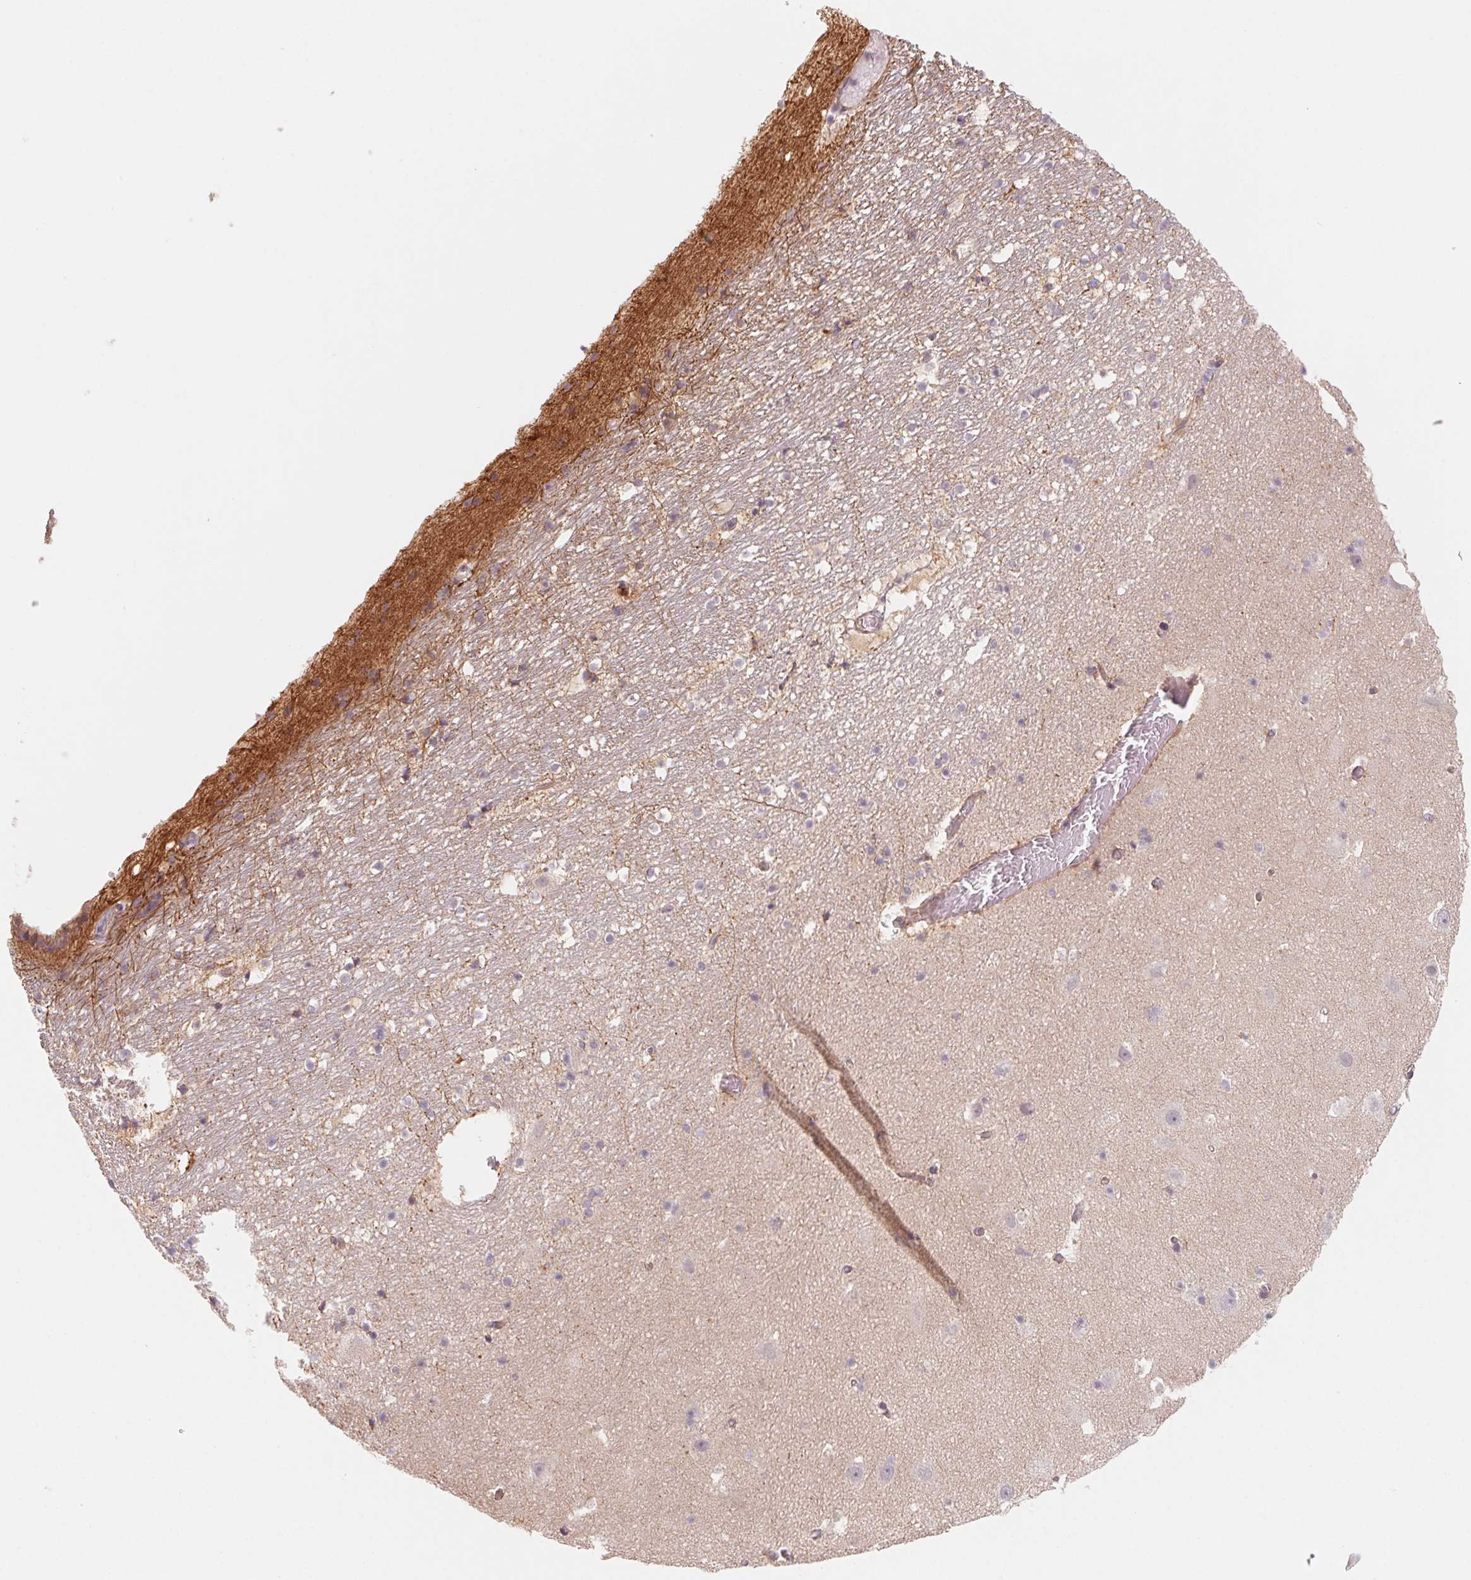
{"staining": {"intensity": "weak", "quantity": "<25%", "location": "cytoplasmic/membranous"}, "tissue": "hippocampus", "cell_type": "Glial cells", "image_type": "normal", "snomed": [{"axis": "morphology", "description": "Normal tissue, NOS"}, {"axis": "topography", "description": "Hippocampus"}], "caption": "Hippocampus stained for a protein using immunohistochemistry demonstrates no expression glial cells.", "gene": "CCDC112", "patient": {"sex": "male", "age": 26}}